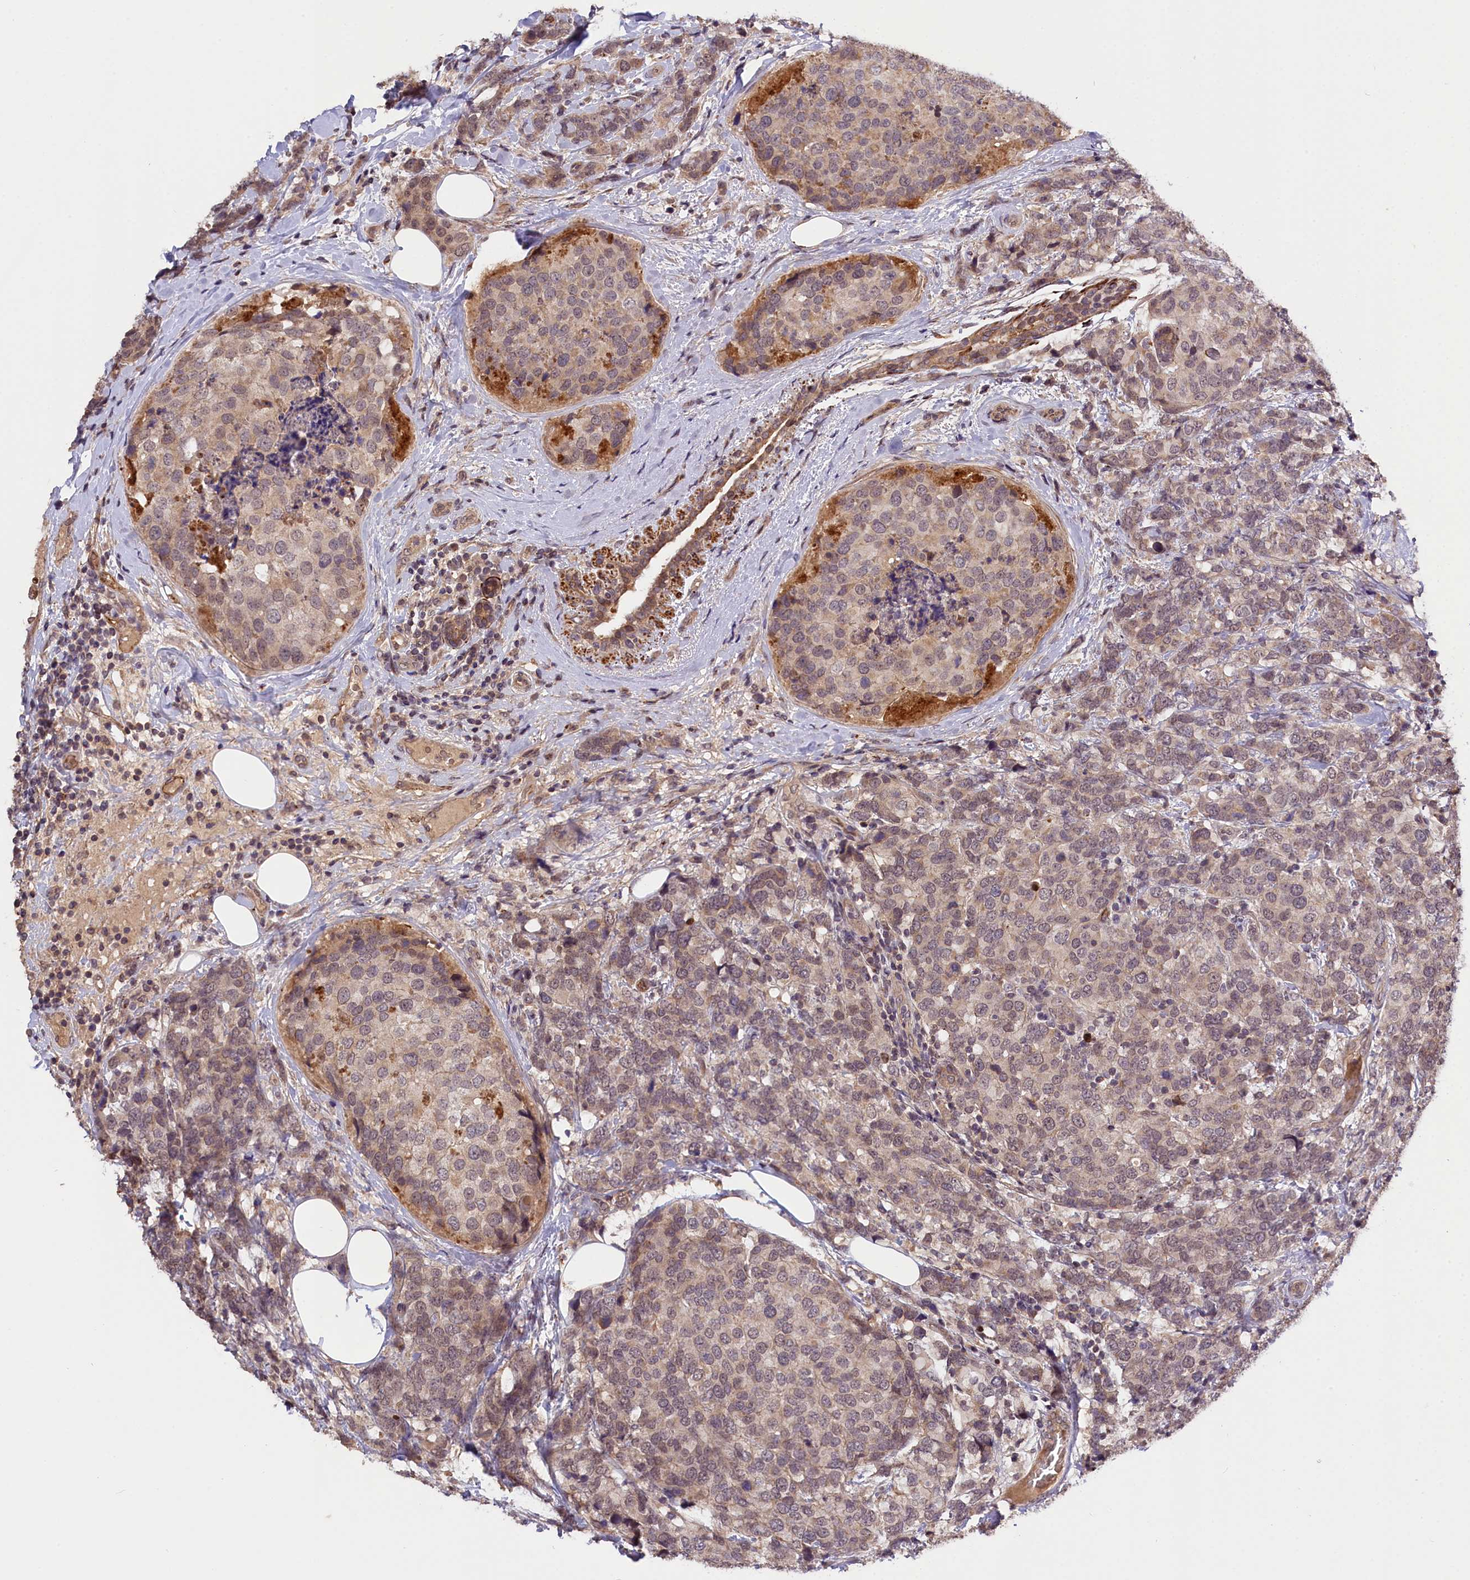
{"staining": {"intensity": "weak", "quantity": "25%-75%", "location": "cytoplasmic/membranous,nuclear"}, "tissue": "breast cancer", "cell_type": "Tumor cells", "image_type": "cancer", "snomed": [{"axis": "morphology", "description": "Lobular carcinoma"}, {"axis": "topography", "description": "Breast"}], "caption": "Protein analysis of breast cancer (lobular carcinoma) tissue demonstrates weak cytoplasmic/membranous and nuclear expression in approximately 25%-75% of tumor cells.", "gene": "ZNF480", "patient": {"sex": "female", "age": 59}}